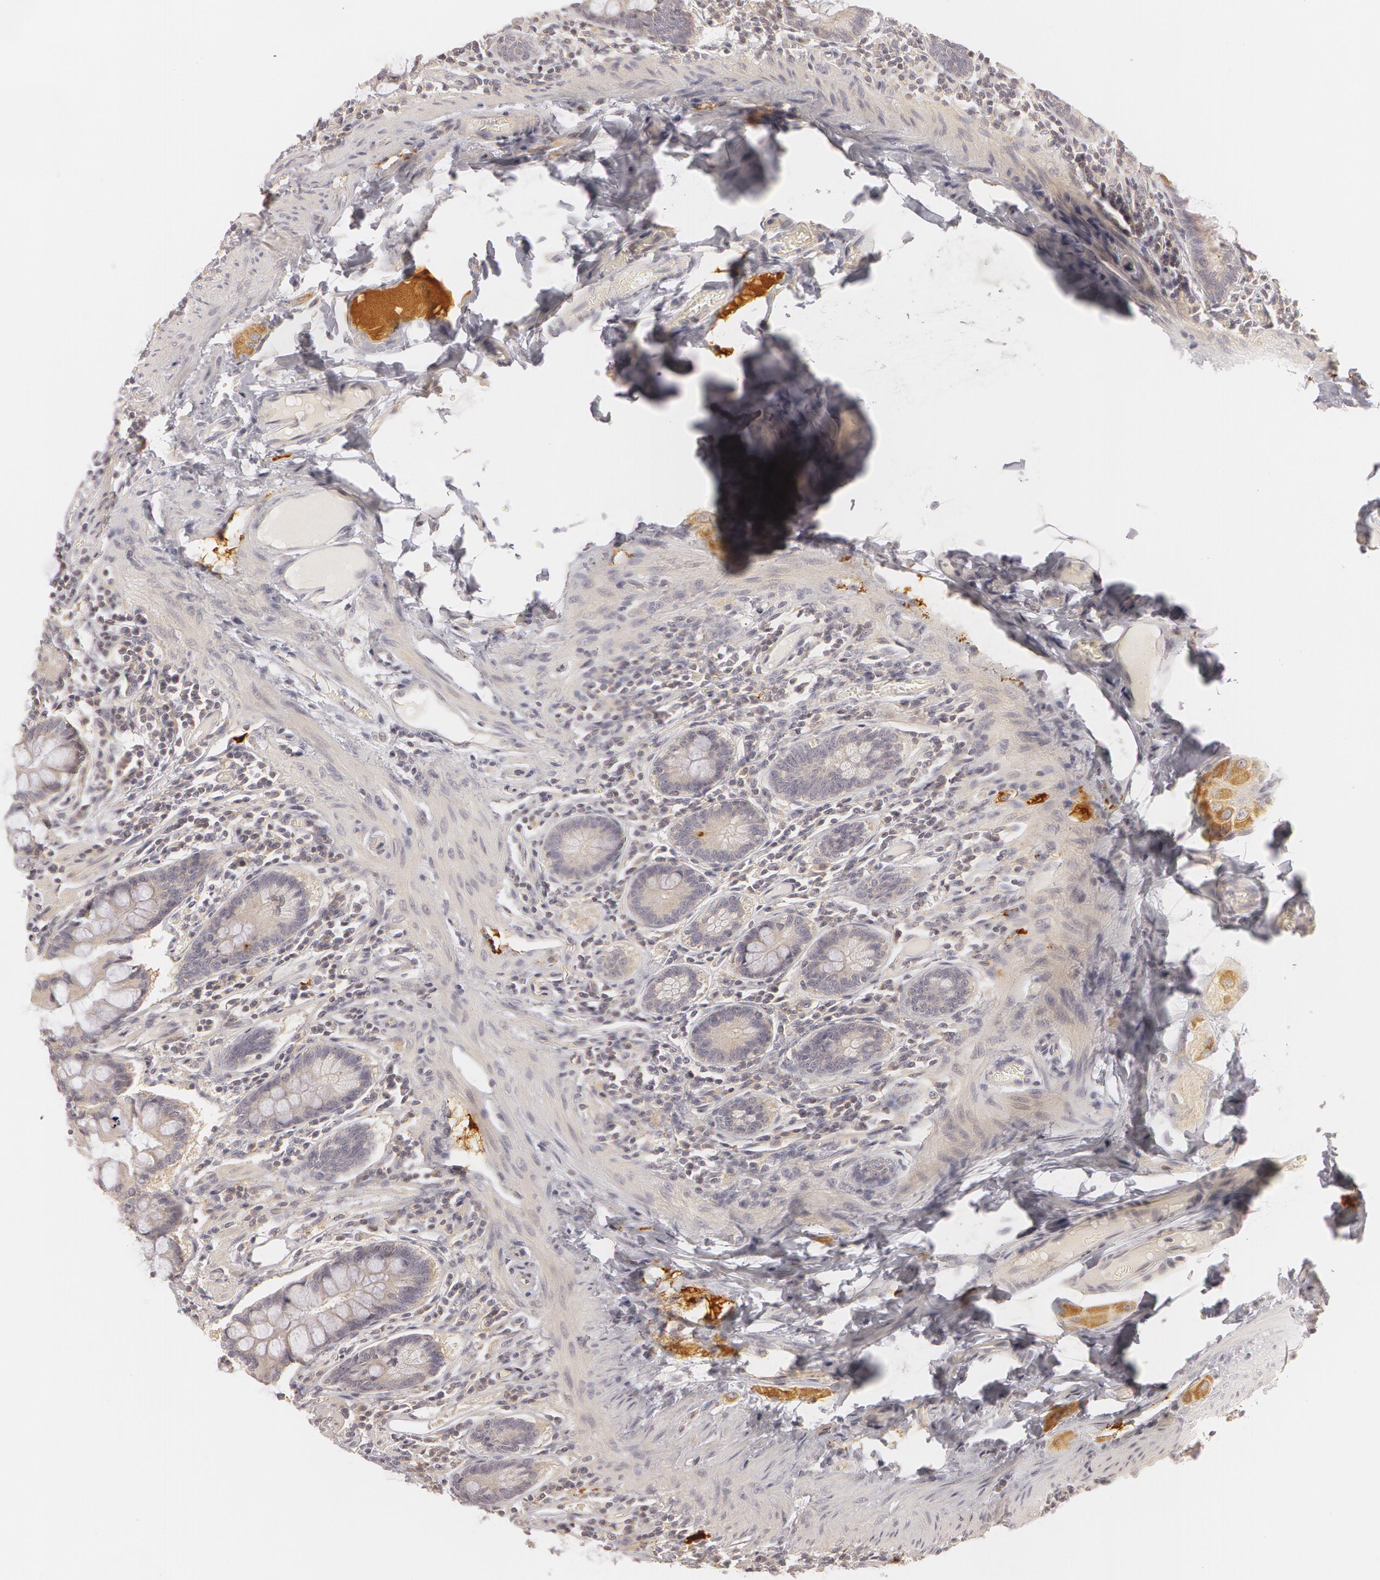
{"staining": {"intensity": "weak", "quantity": "25%-75%", "location": "cytoplasmic/membranous"}, "tissue": "small intestine", "cell_type": "Glandular cells", "image_type": "normal", "snomed": [{"axis": "morphology", "description": "Normal tissue, NOS"}, {"axis": "topography", "description": "Small intestine"}], "caption": "Human small intestine stained with a protein marker displays weak staining in glandular cells.", "gene": "RALGAPA1", "patient": {"sex": "male", "age": 41}}